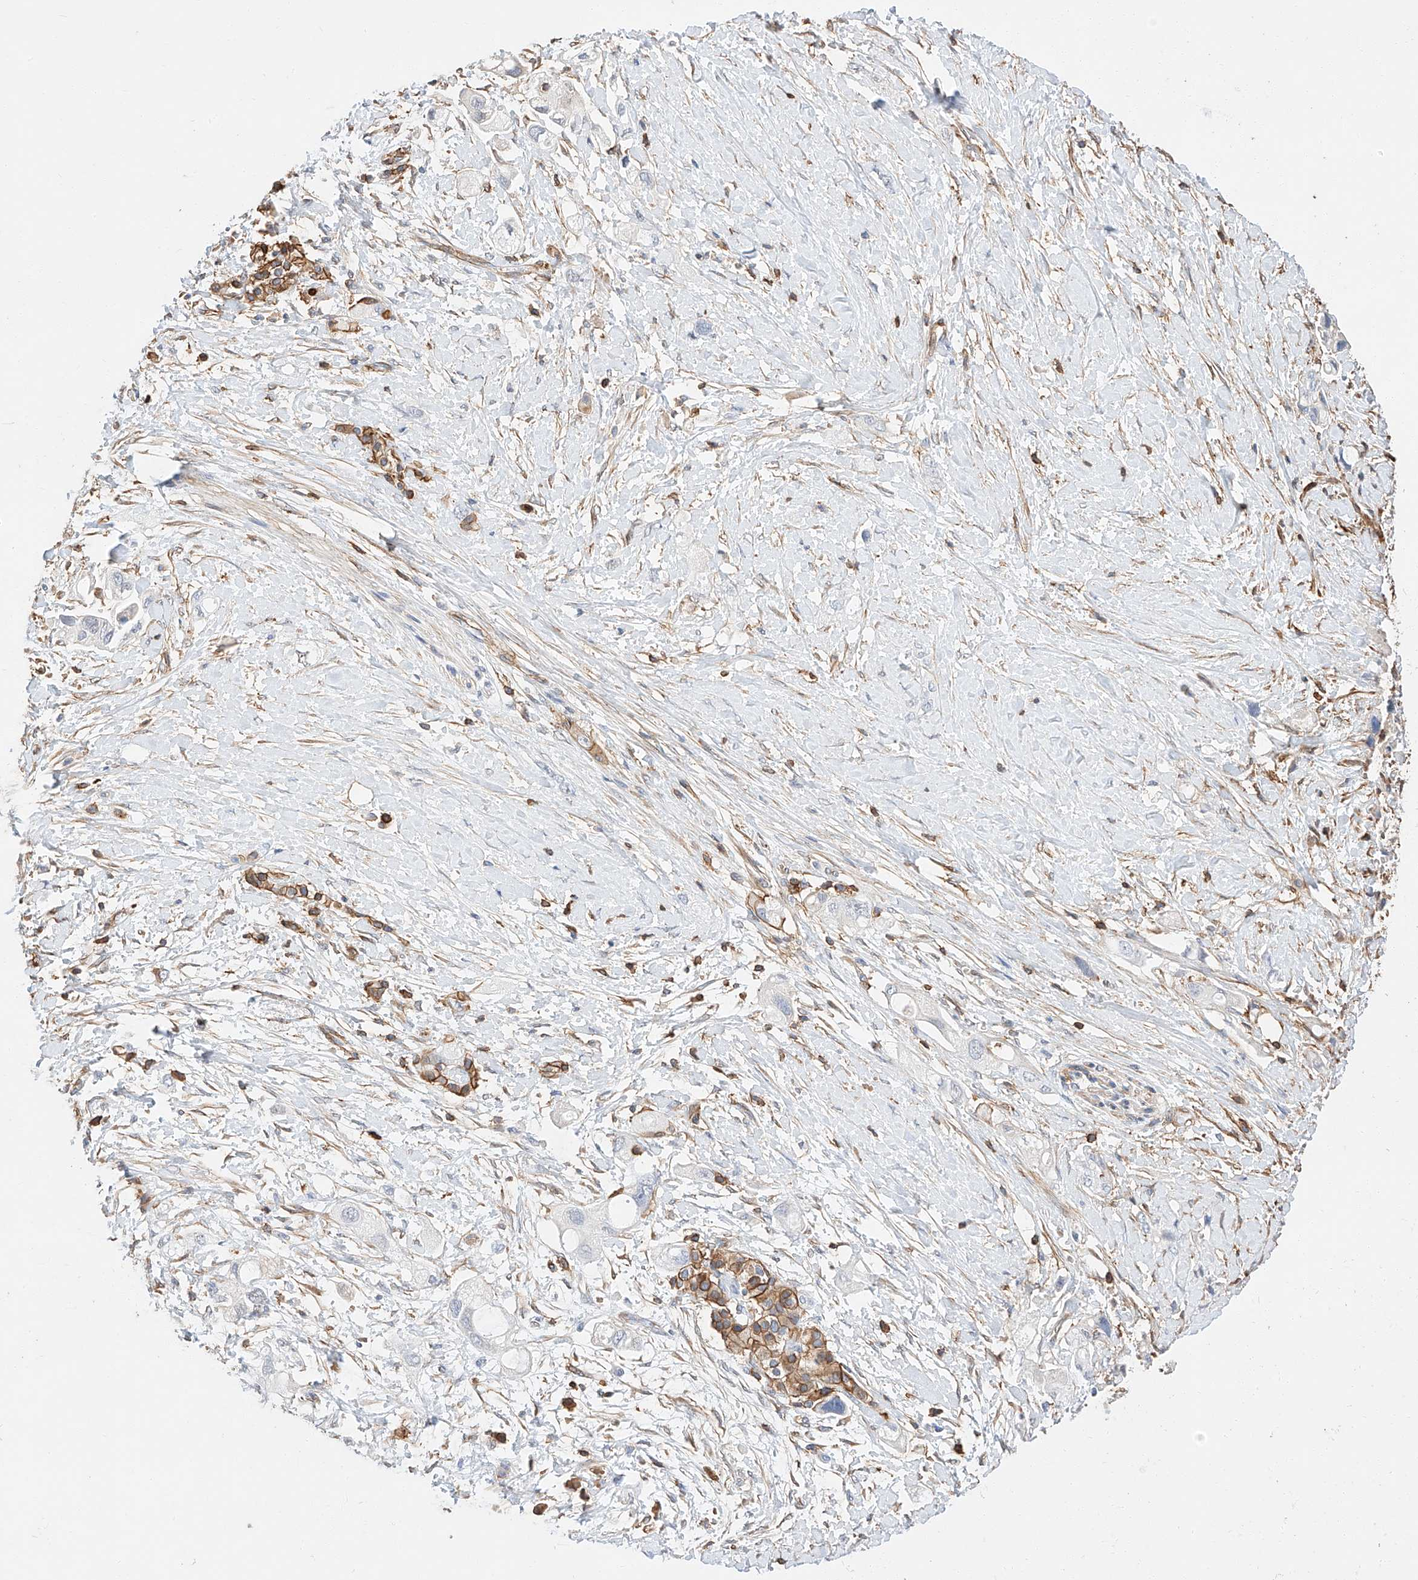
{"staining": {"intensity": "moderate", "quantity": "25%-75%", "location": "cytoplasmic/membranous"}, "tissue": "pancreatic cancer", "cell_type": "Tumor cells", "image_type": "cancer", "snomed": [{"axis": "morphology", "description": "Adenocarcinoma, NOS"}, {"axis": "topography", "description": "Pancreas"}], "caption": "Immunohistochemical staining of adenocarcinoma (pancreatic) displays medium levels of moderate cytoplasmic/membranous positivity in about 25%-75% of tumor cells.", "gene": "WFS1", "patient": {"sex": "female", "age": 56}}